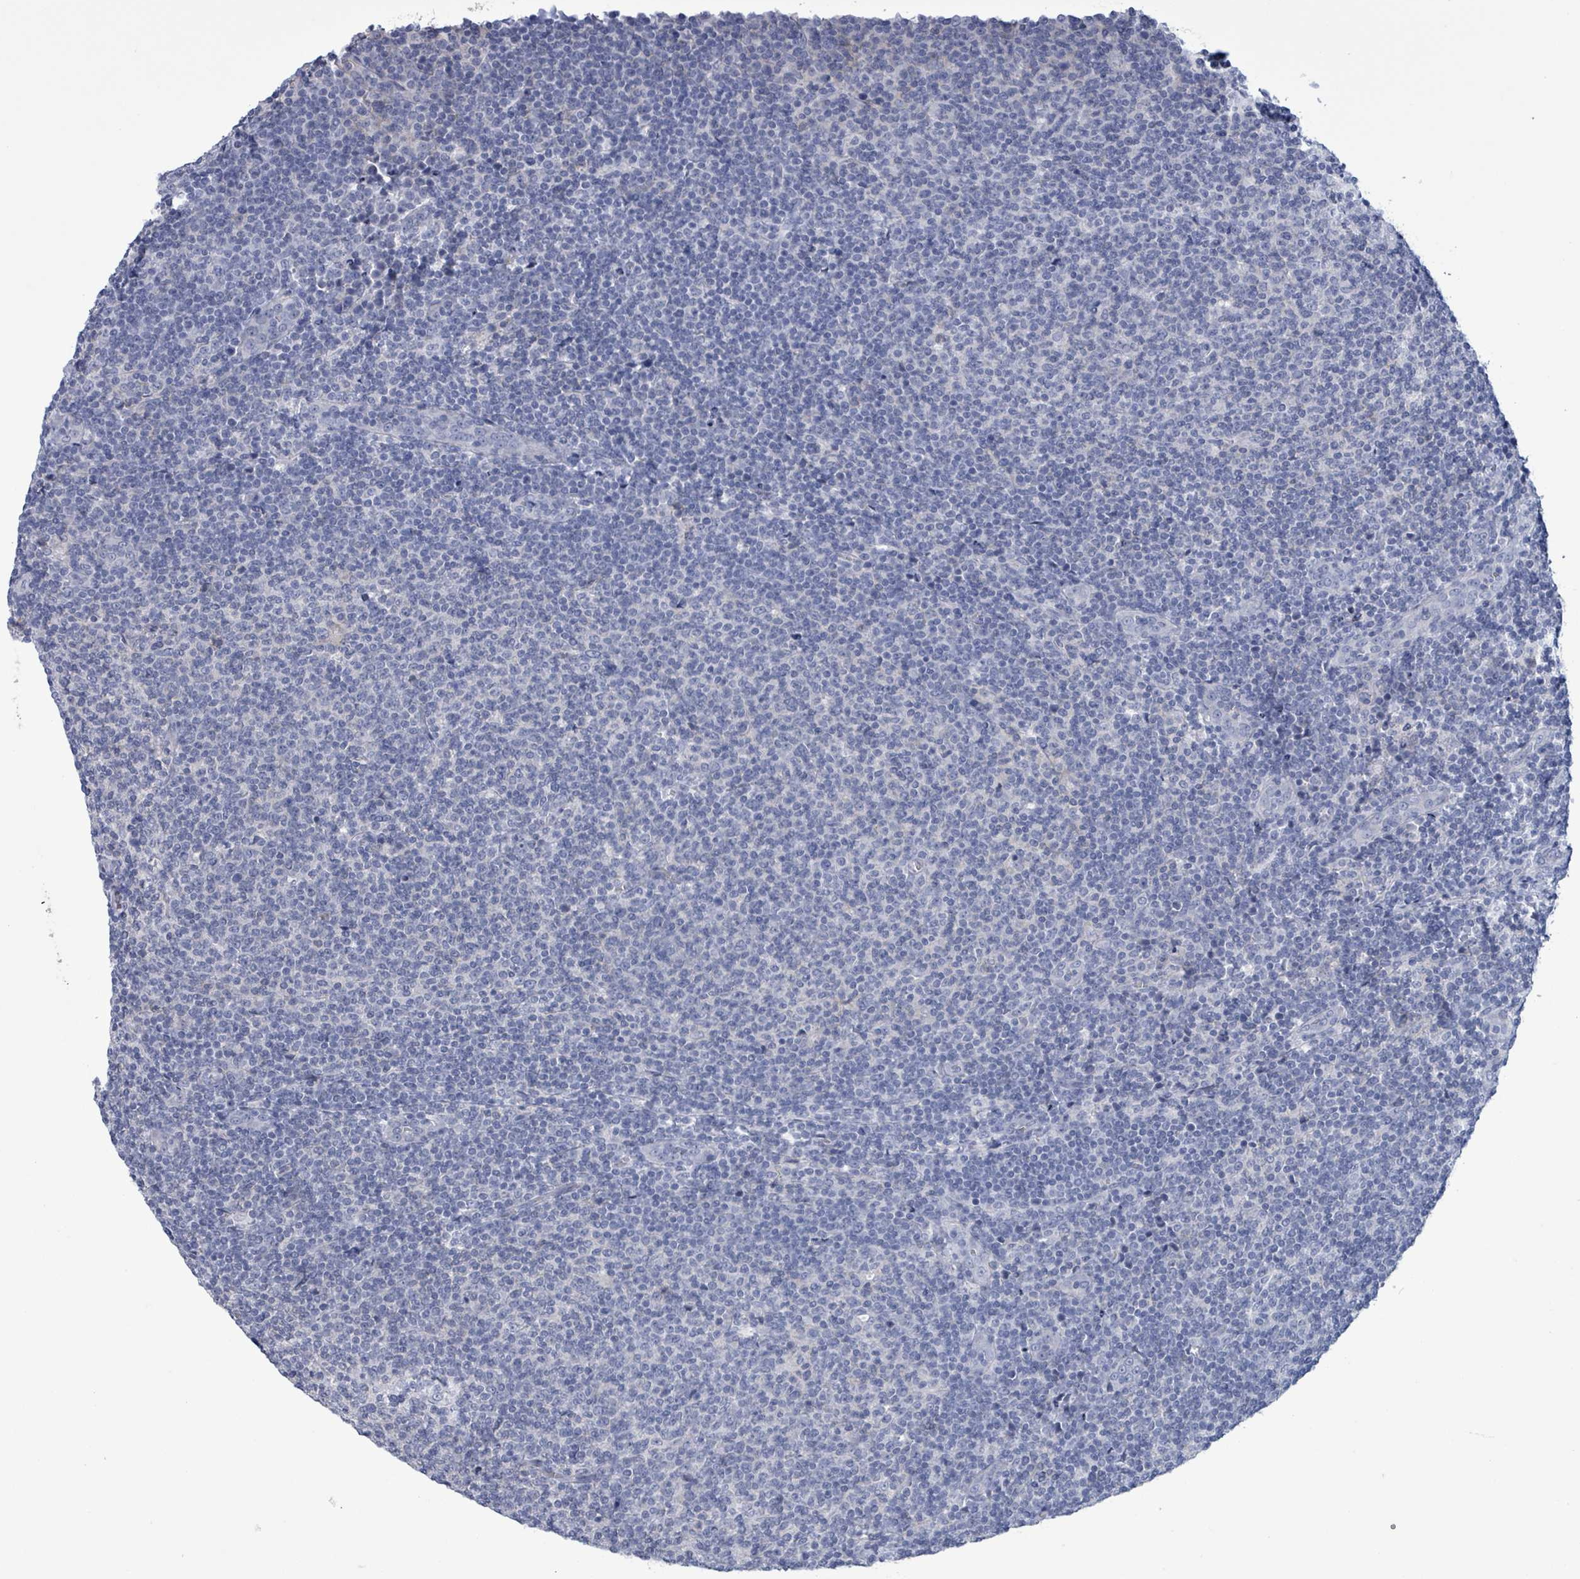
{"staining": {"intensity": "negative", "quantity": "none", "location": "none"}, "tissue": "lymphoma", "cell_type": "Tumor cells", "image_type": "cancer", "snomed": [{"axis": "morphology", "description": "Malignant lymphoma, non-Hodgkin's type, Low grade"}, {"axis": "topography", "description": "Lymph node"}], "caption": "Tumor cells show no significant staining in malignant lymphoma, non-Hodgkin's type (low-grade).", "gene": "BSG", "patient": {"sex": "male", "age": 66}}